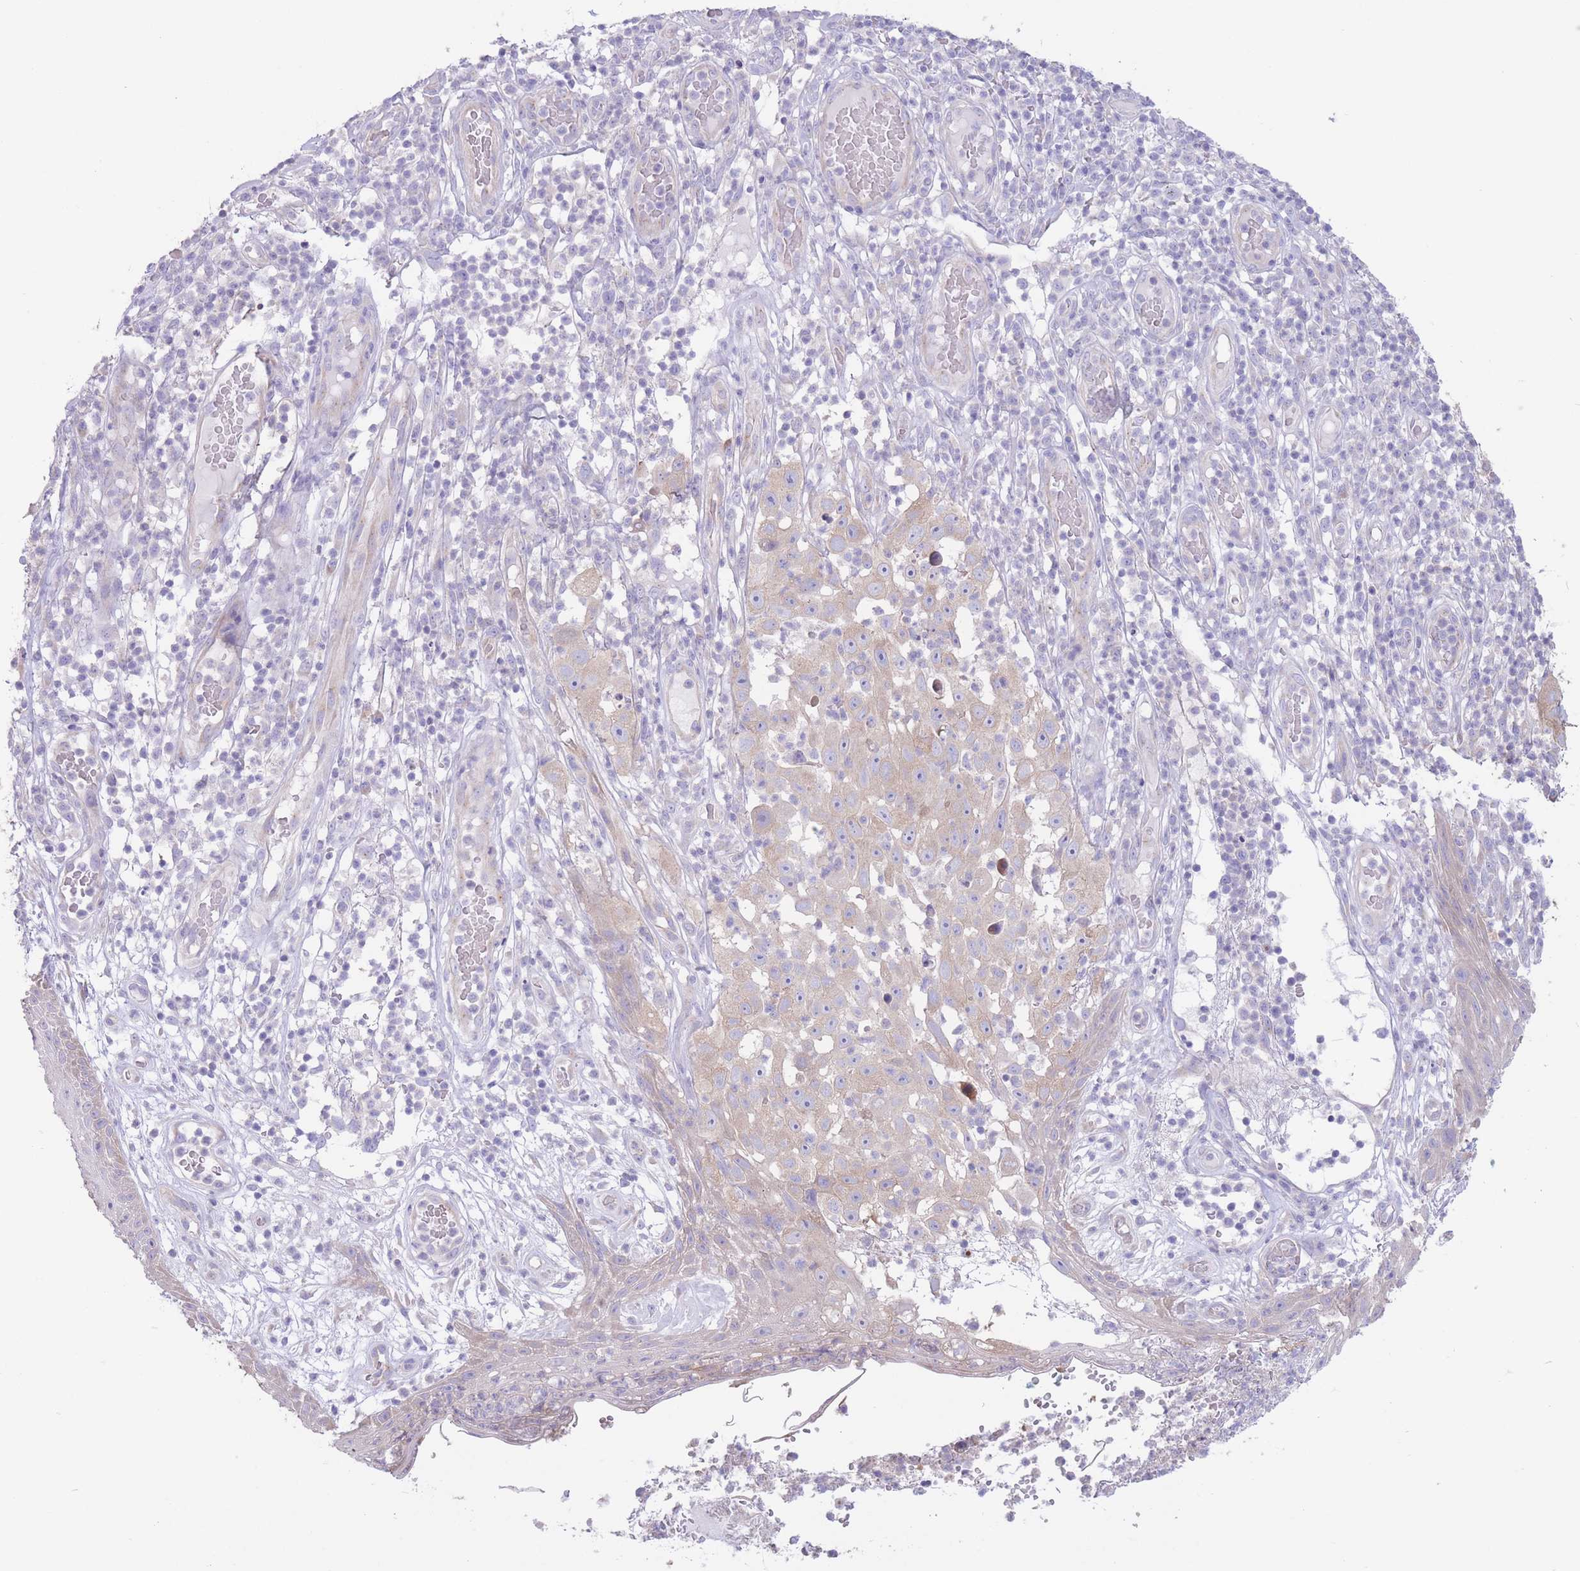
{"staining": {"intensity": "moderate", "quantity": "<25%", "location": "cytoplasmic/membranous"}, "tissue": "skin cancer", "cell_type": "Tumor cells", "image_type": "cancer", "snomed": [{"axis": "morphology", "description": "Squamous cell carcinoma, NOS"}, {"axis": "topography", "description": "Skin"}], "caption": "The image shows a brown stain indicating the presence of a protein in the cytoplasmic/membranous of tumor cells in skin squamous cell carcinoma.", "gene": "ALS2CL", "patient": {"sex": "female", "age": 87}}